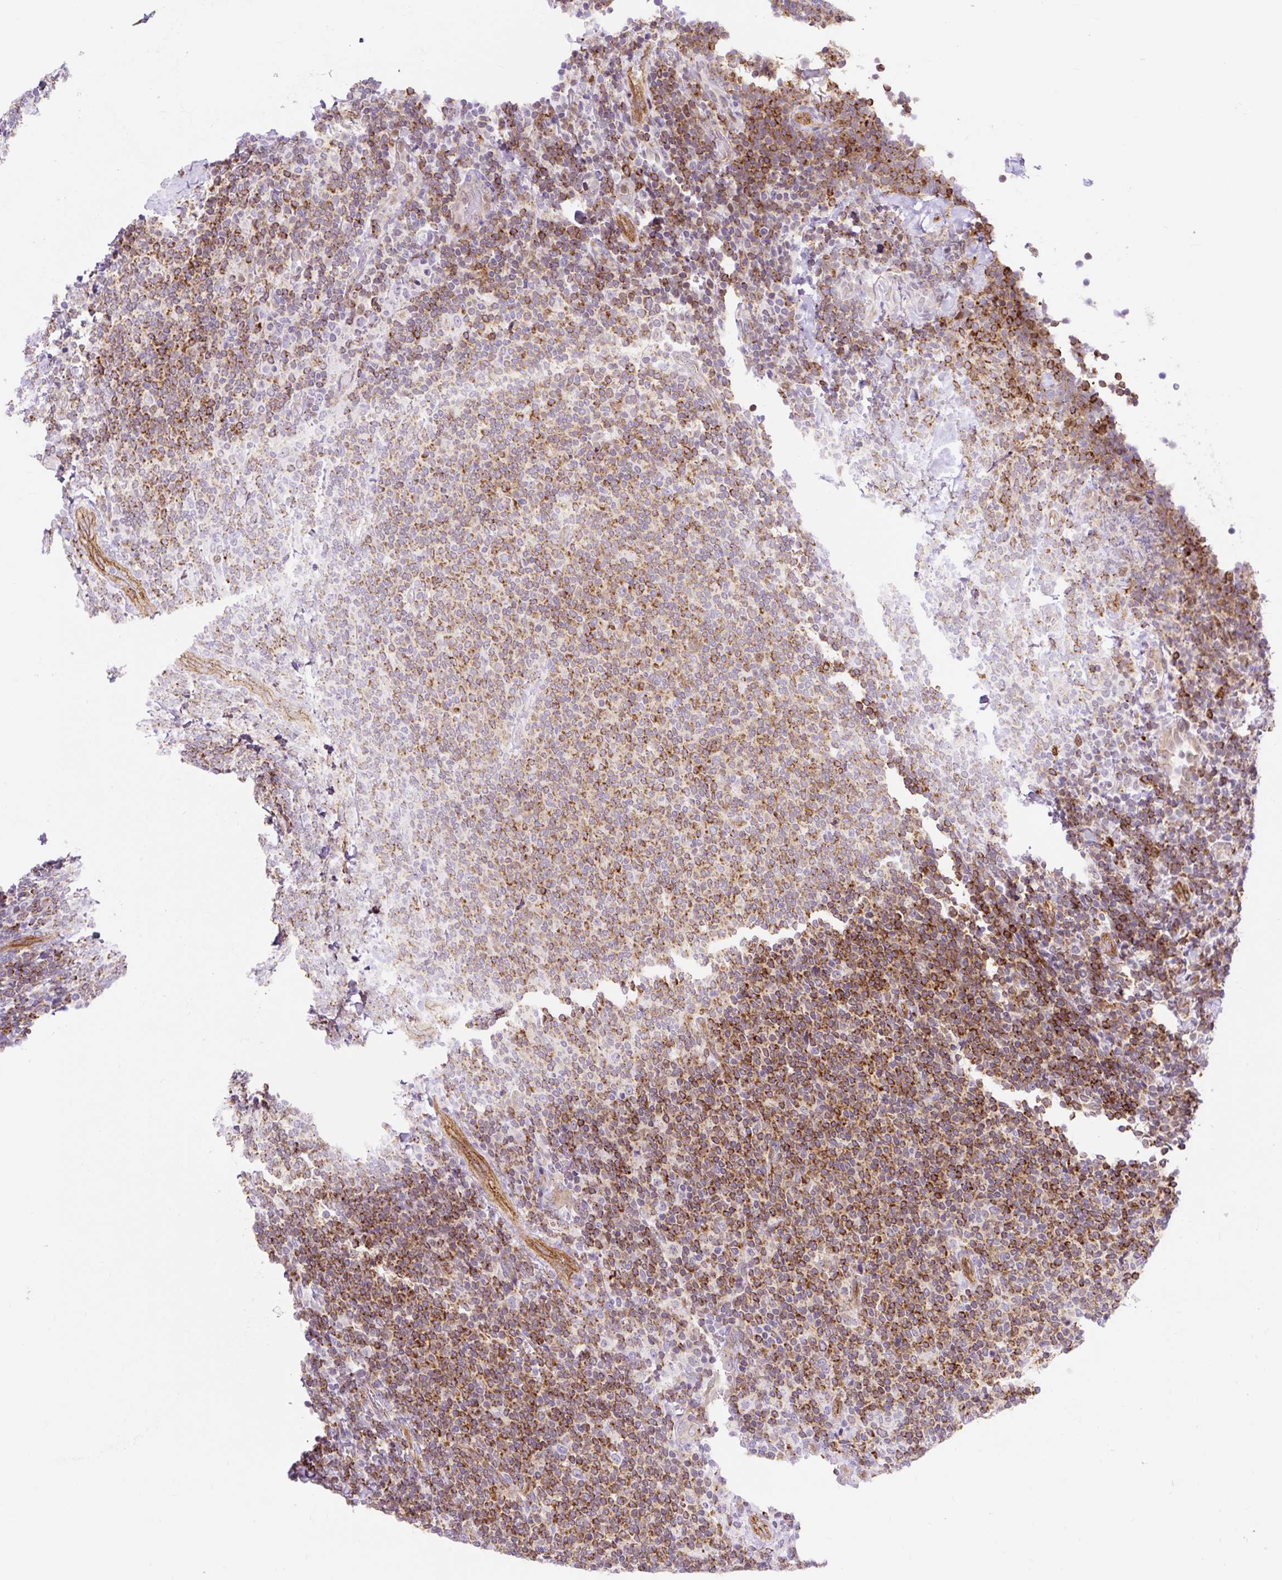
{"staining": {"intensity": "strong", "quantity": "25%-75%", "location": "cytoplasmic/membranous"}, "tissue": "lymphoma", "cell_type": "Tumor cells", "image_type": "cancer", "snomed": [{"axis": "morphology", "description": "Malignant lymphoma, non-Hodgkin's type, Low grade"}, {"axis": "topography", "description": "Lymph node"}], "caption": "Malignant lymphoma, non-Hodgkin's type (low-grade) was stained to show a protein in brown. There is high levels of strong cytoplasmic/membranous positivity in approximately 25%-75% of tumor cells. The protein is shown in brown color, while the nuclei are stained blue.", "gene": "HIP1R", "patient": {"sex": "male", "age": 52}}